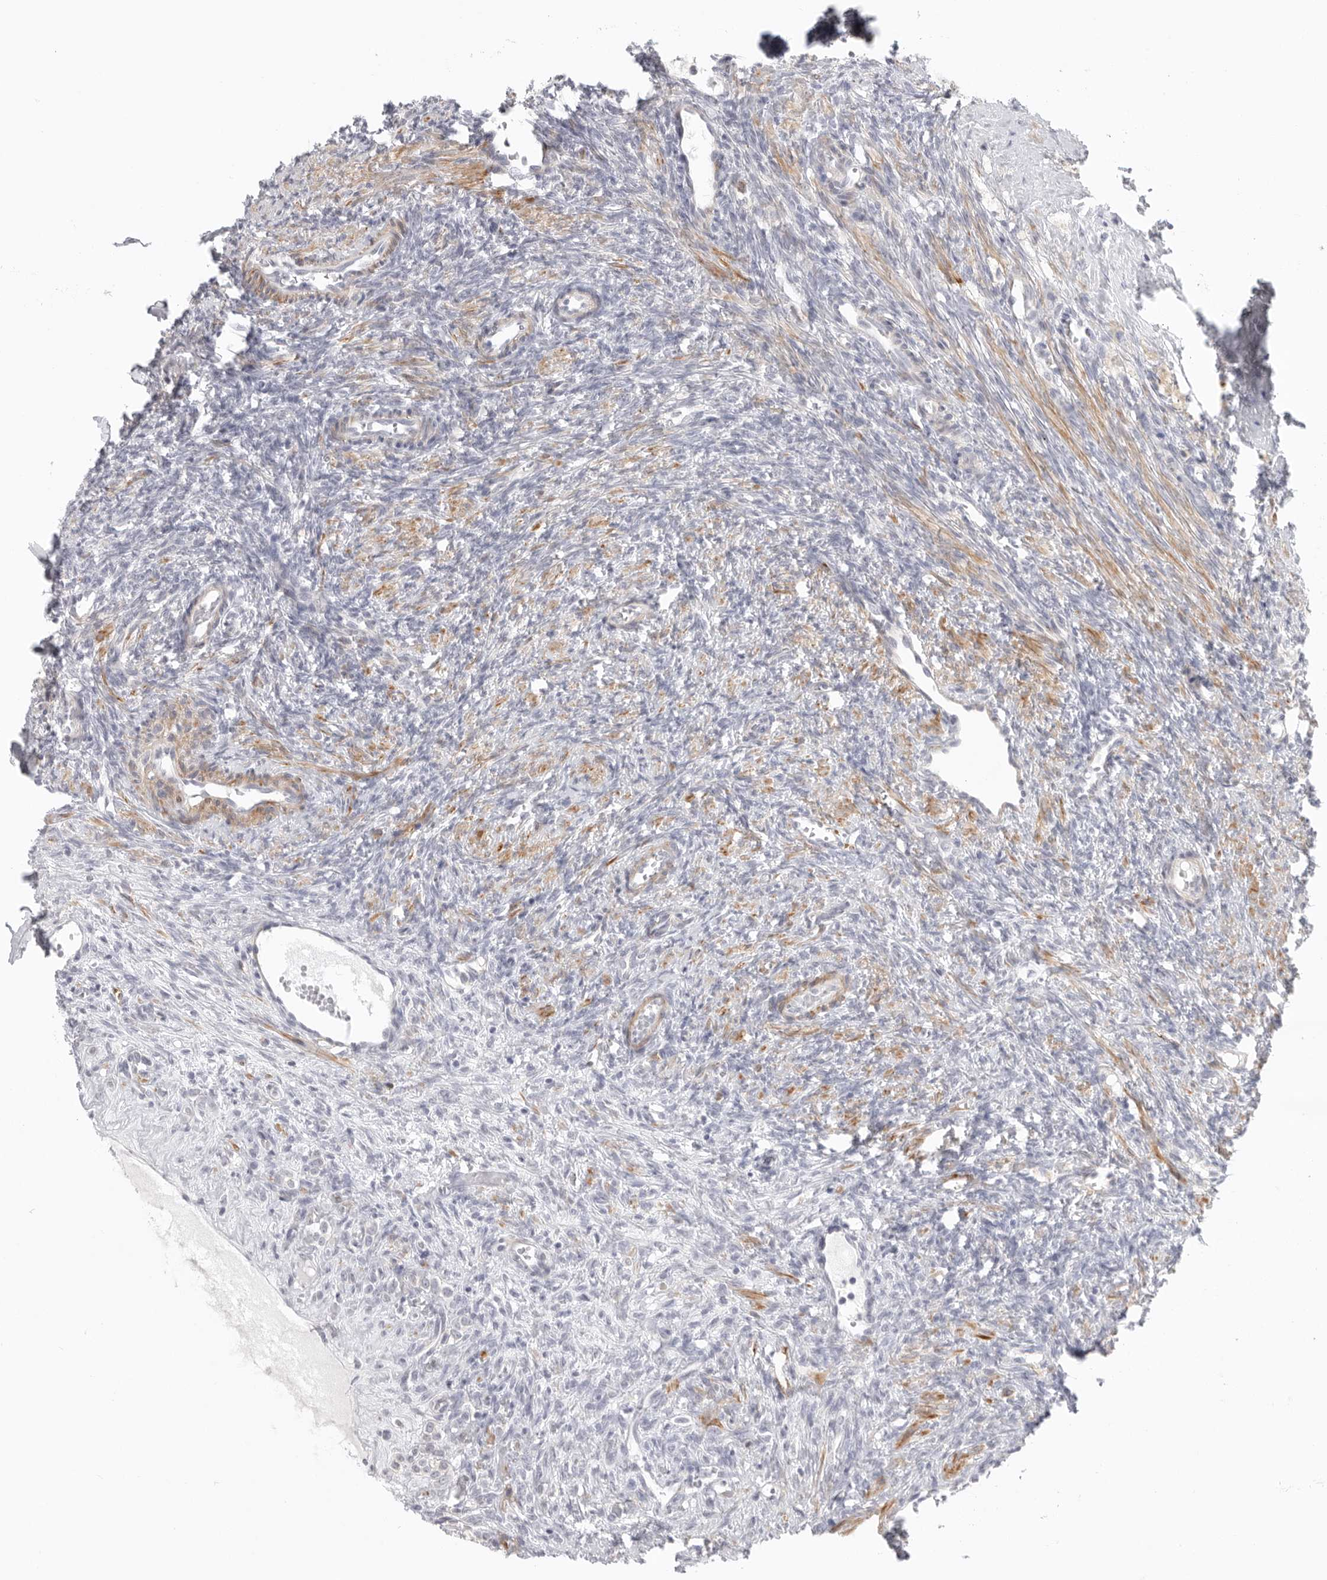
{"staining": {"intensity": "negative", "quantity": "none", "location": "none"}, "tissue": "ovary", "cell_type": "Follicle cells", "image_type": "normal", "snomed": [{"axis": "morphology", "description": "Normal tissue, NOS"}, {"axis": "topography", "description": "Ovary"}], "caption": "A histopathology image of ovary stained for a protein shows no brown staining in follicle cells.", "gene": "STAB2", "patient": {"sex": "female", "age": 41}}